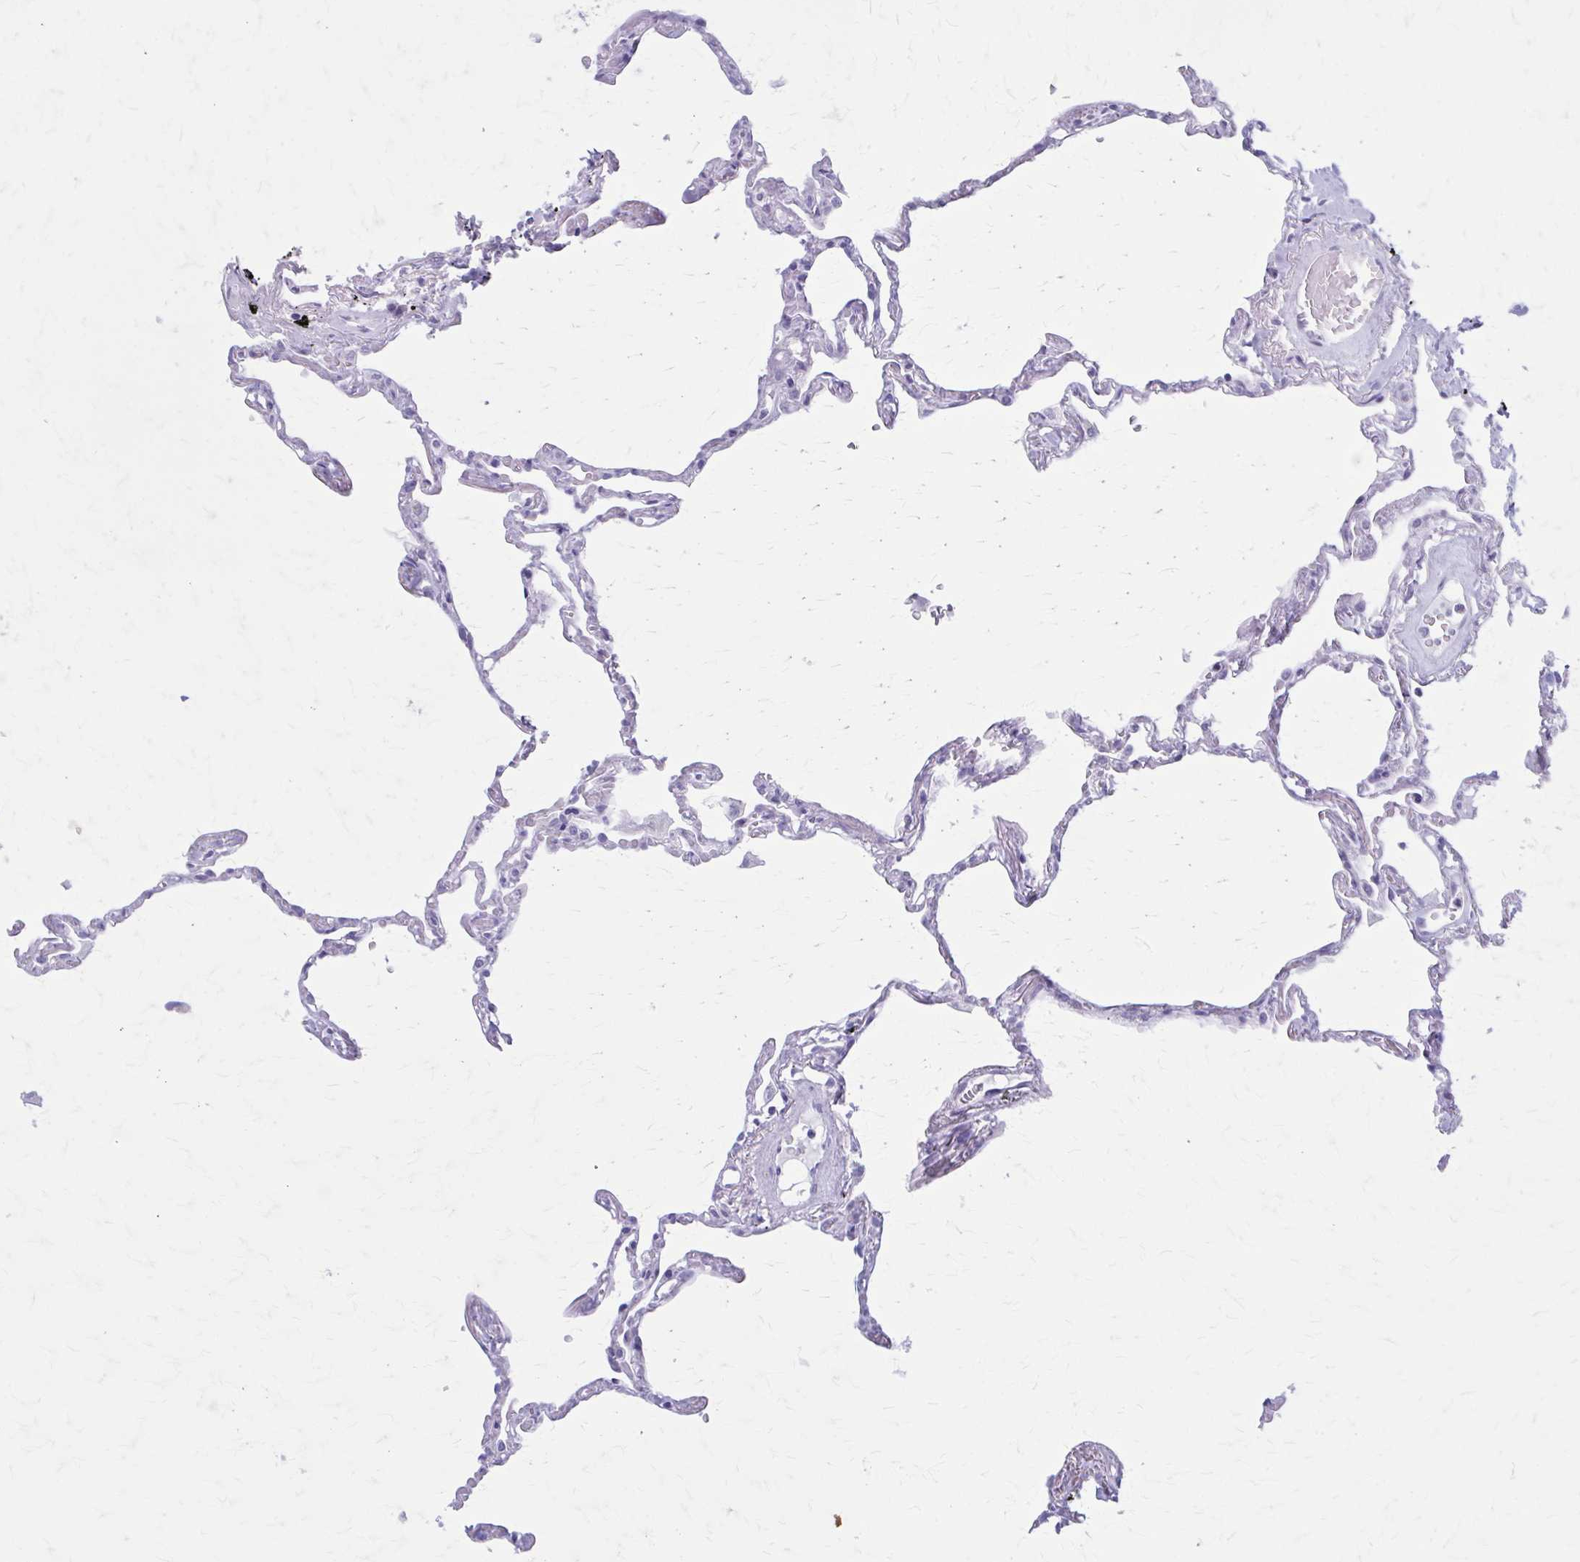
{"staining": {"intensity": "negative", "quantity": "none", "location": "none"}, "tissue": "lung", "cell_type": "Alveolar cells", "image_type": "normal", "snomed": [{"axis": "morphology", "description": "Normal tissue, NOS"}, {"axis": "topography", "description": "Lung"}], "caption": "Immunohistochemical staining of normal human lung reveals no significant staining in alveolar cells.", "gene": "KCNE2", "patient": {"sex": "female", "age": 67}}